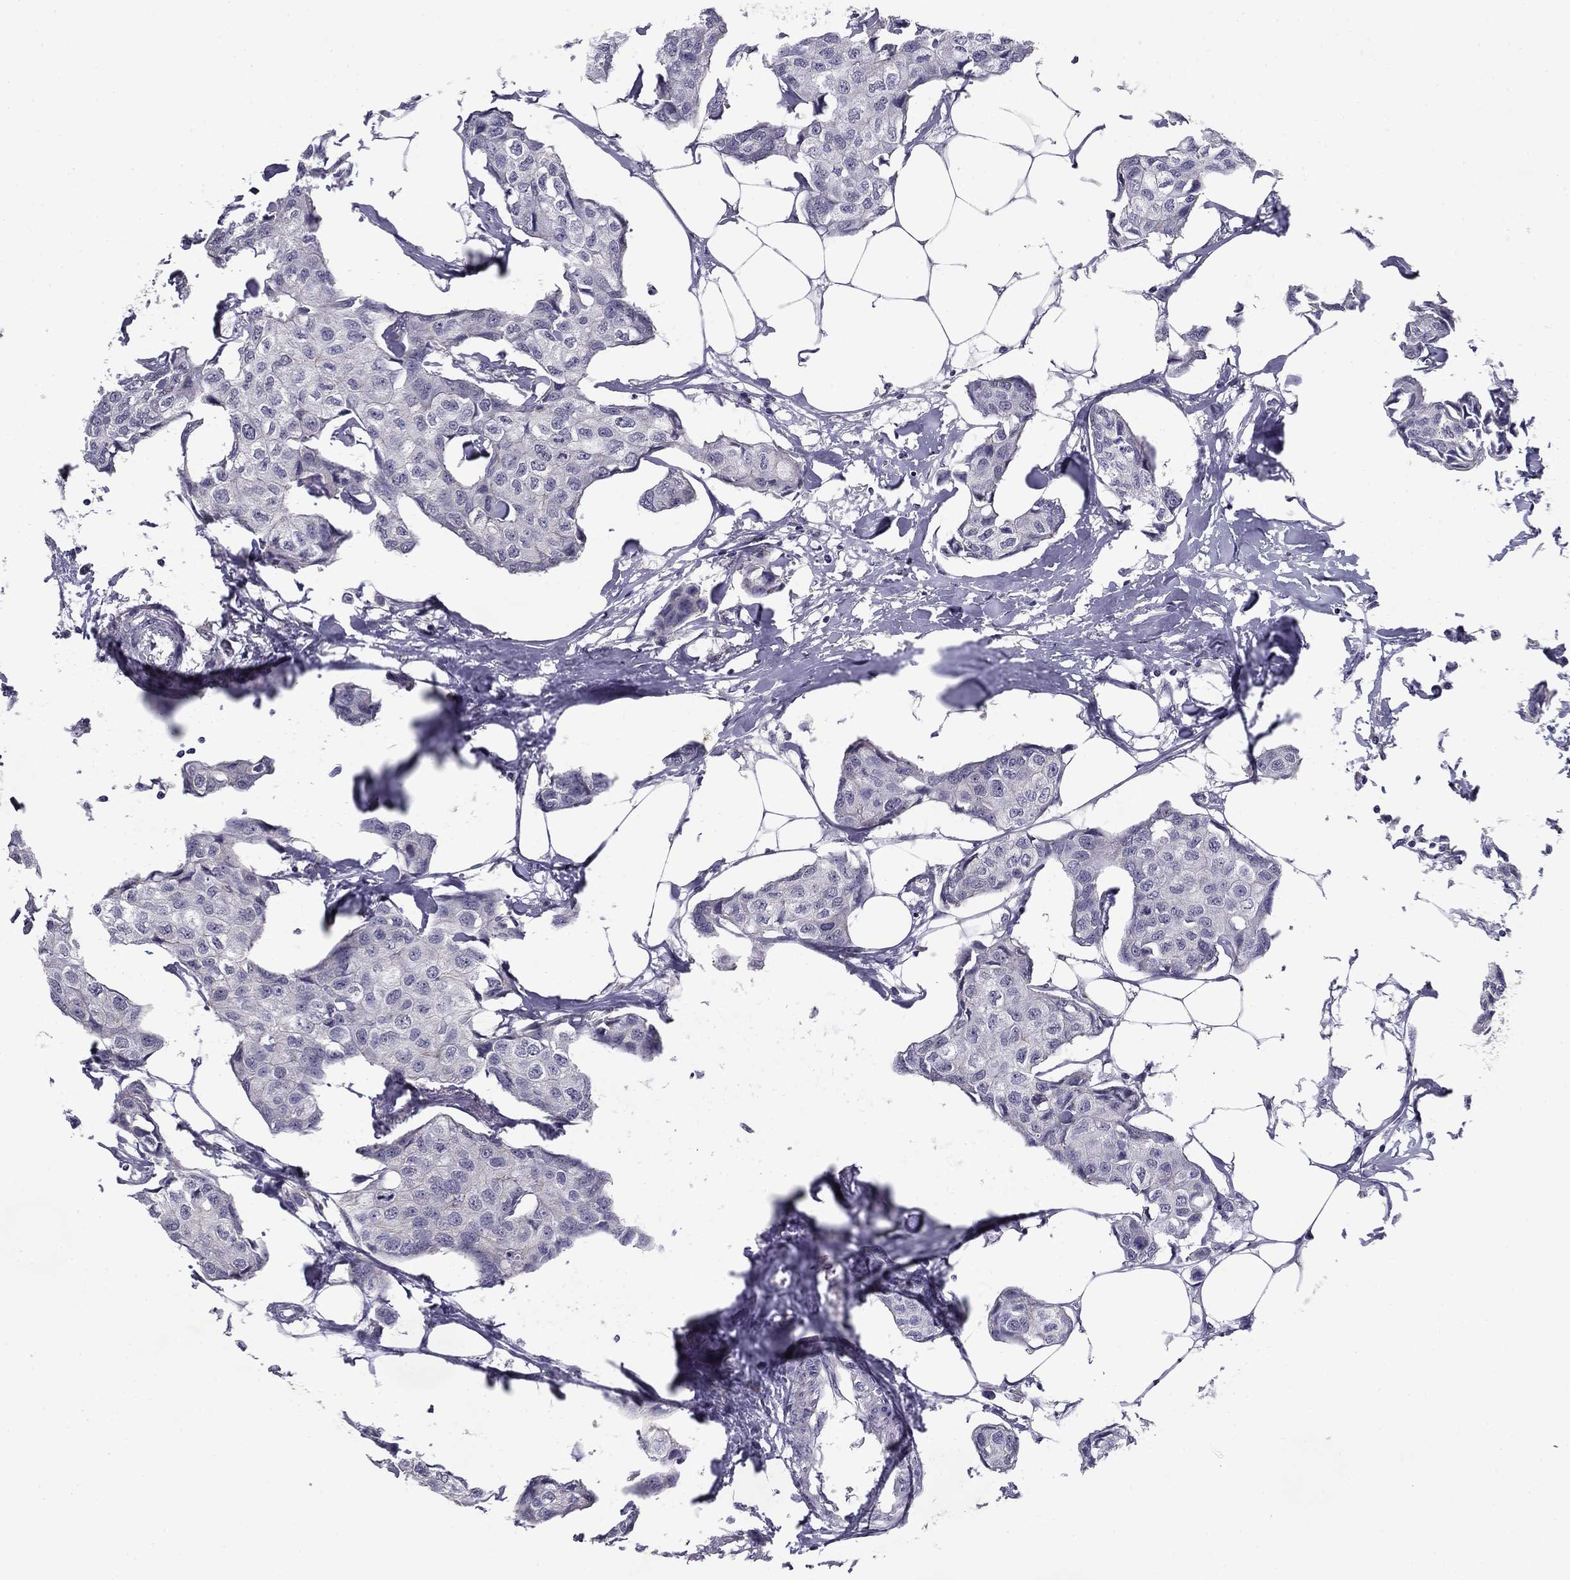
{"staining": {"intensity": "negative", "quantity": "none", "location": "none"}, "tissue": "breast cancer", "cell_type": "Tumor cells", "image_type": "cancer", "snomed": [{"axis": "morphology", "description": "Duct carcinoma"}, {"axis": "topography", "description": "Breast"}], "caption": "Immunohistochemistry micrograph of human breast cancer stained for a protein (brown), which displays no expression in tumor cells. Nuclei are stained in blue.", "gene": "HCN1", "patient": {"sex": "female", "age": 80}}